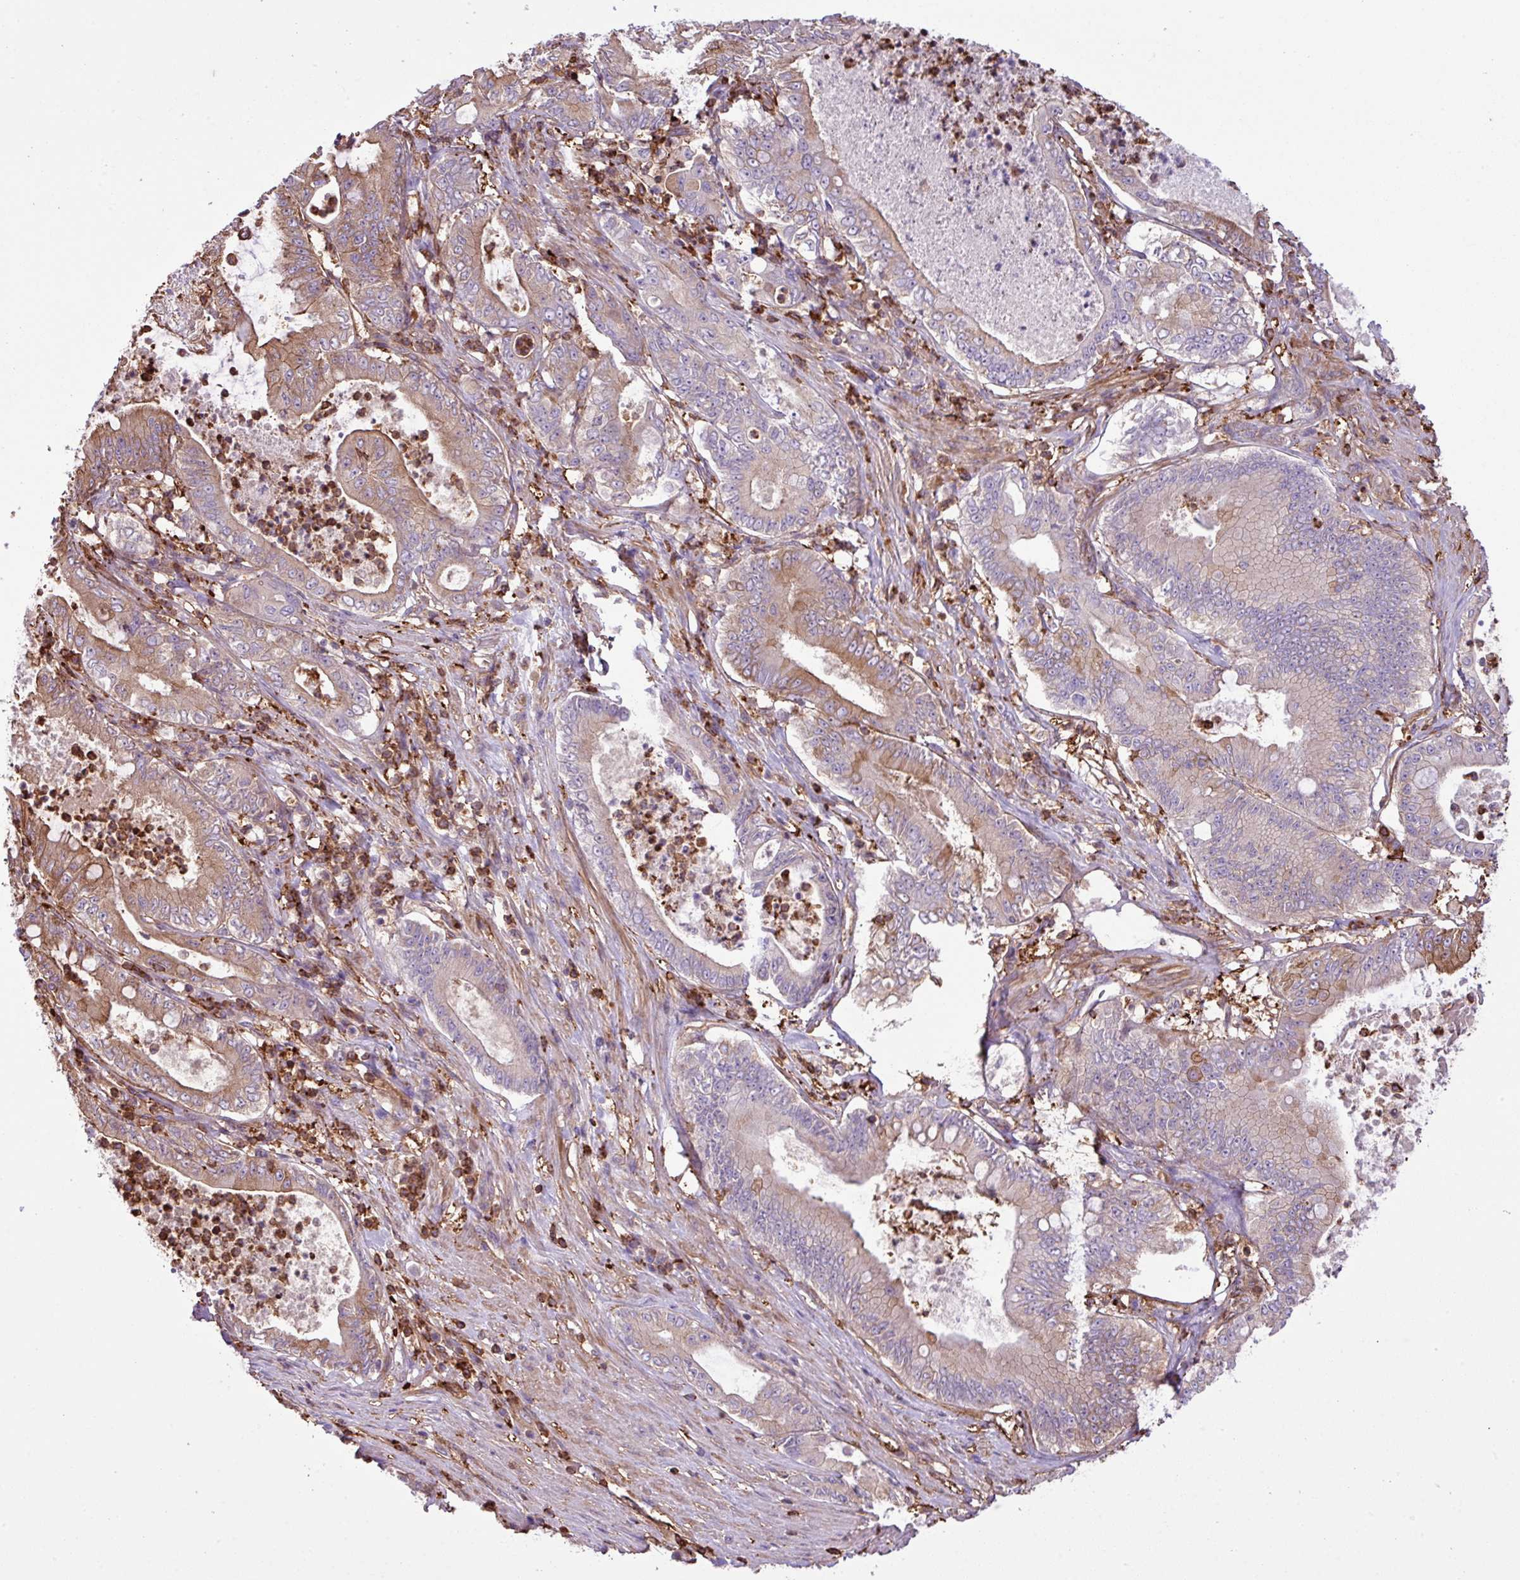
{"staining": {"intensity": "moderate", "quantity": "25%-75%", "location": "cytoplasmic/membranous"}, "tissue": "pancreatic cancer", "cell_type": "Tumor cells", "image_type": "cancer", "snomed": [{"axis": "morphology", "description": "Adenocarcinoma, NOS"}, {"axis": "topography", "description": "Pancreas"}], "caption": "Immunohistochemistry (IHC) histopathology image of neoplastic tissue: human pancreatic adenocarcinoma stained using immunohistochemistry (IHC) displays medium levels of moderate protein expression localized specifically in the cytoplasmic/membranous of tumor cells, appearing as a cytoplasmic/membranous brown color.", "gene": "PGAP6", "patient": {"sex": "male", "age": 71}}